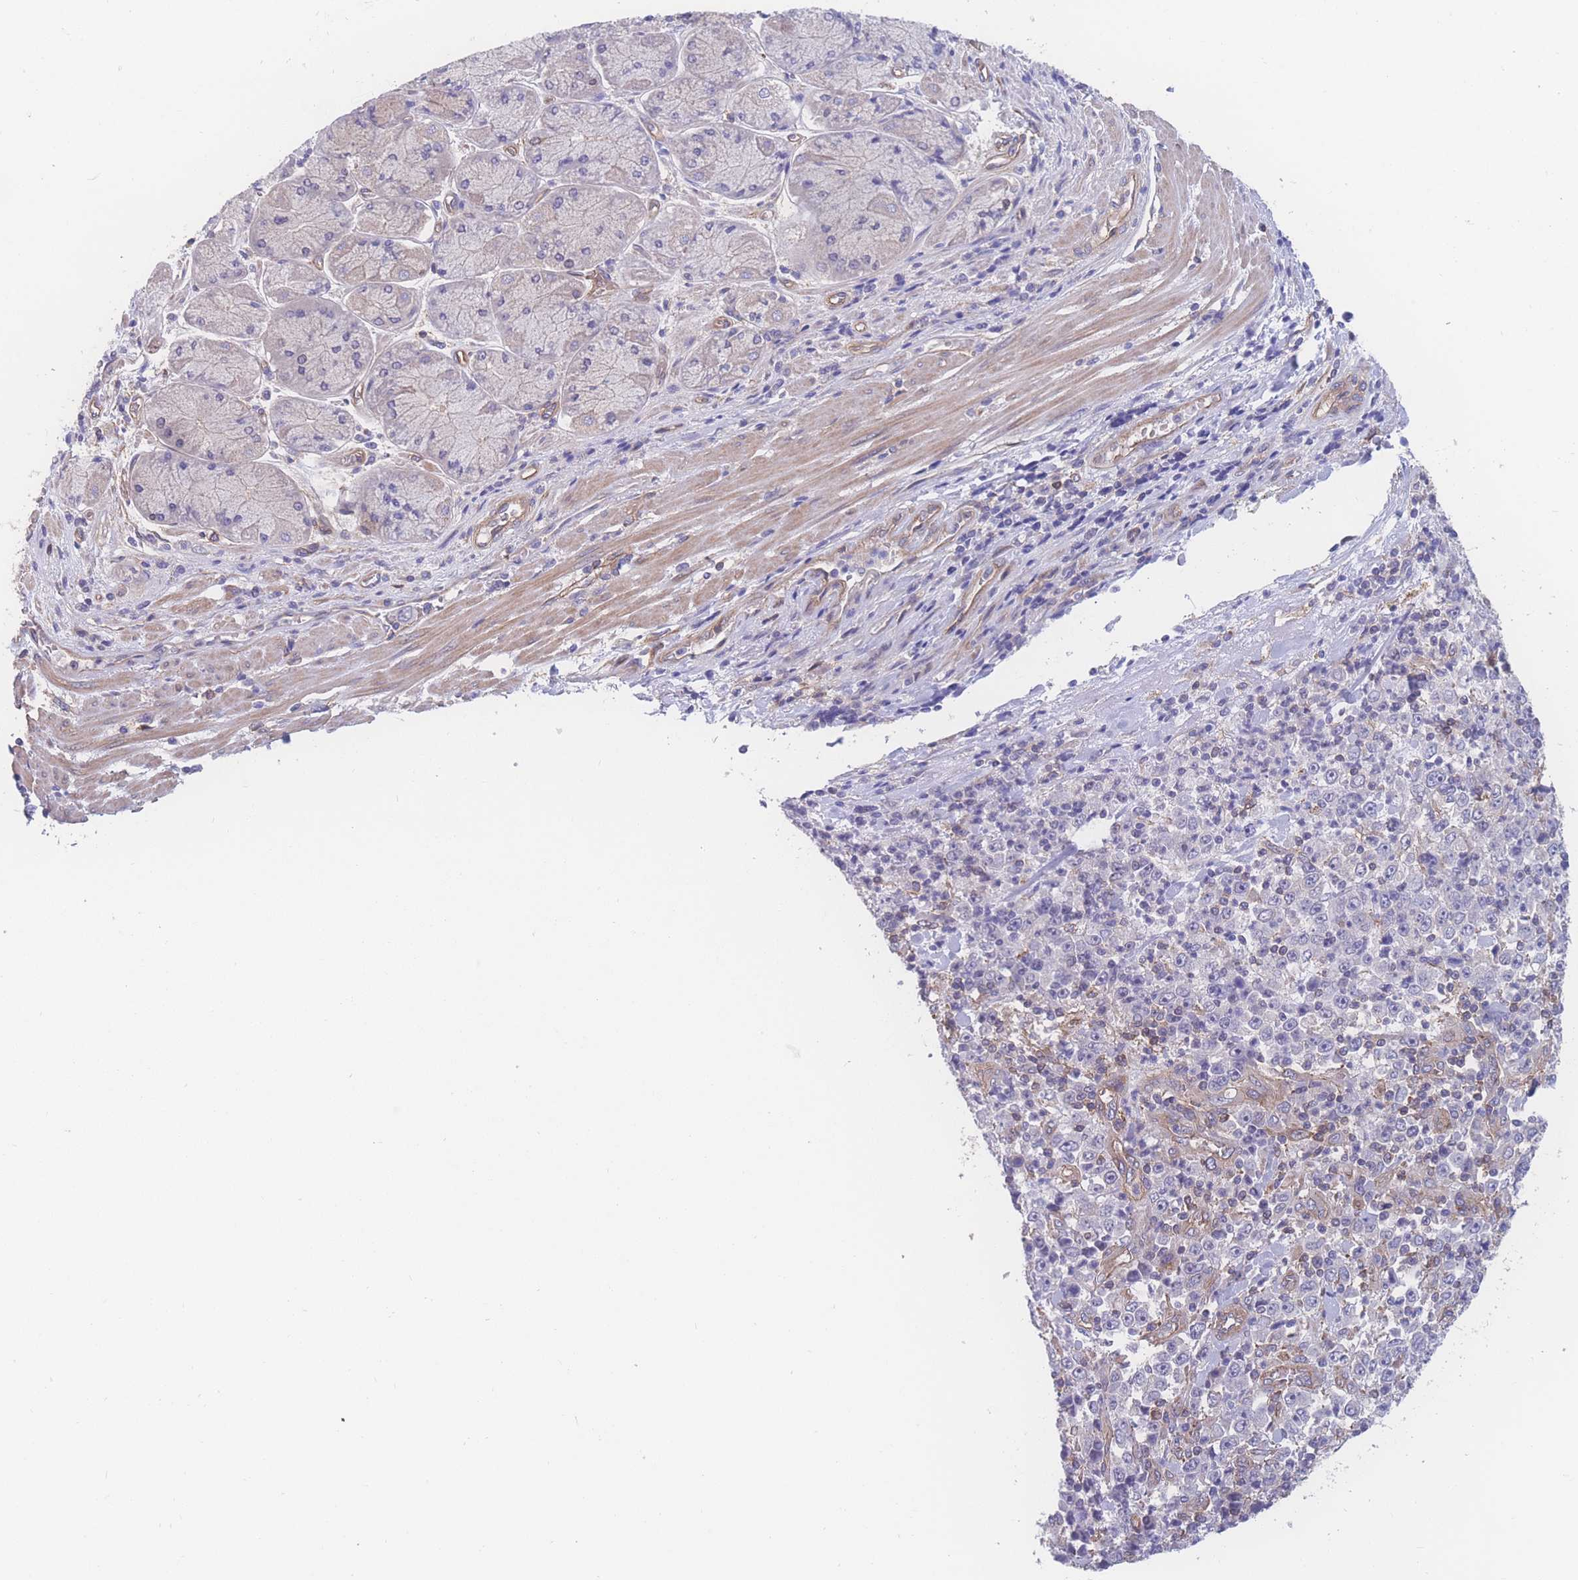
{"staining": {"intensity": "negative", "quantity": "none", "location": "none"}, "tissue": "stomach cancer", "cell_type": "Tumor cells", "image_type": "cancer", "snomed": [{"axis": "morphology", "description": "Normal tissue, NOS"}, {"axis": "morphology", "description": "Adenocarcinoma, NOS"}, {"axis": "topography", "description": "Stomach, upper"}, {"axis": "topography", "description": "Stomach"}], "caption": "This is an immunohistochemistry (IHC) photomicrograph of human stomach adenocarcinoma. There is no positivity in tumor cells.", "gene": "CFAP97", "patient": {"sex": "male", "age": 59}}